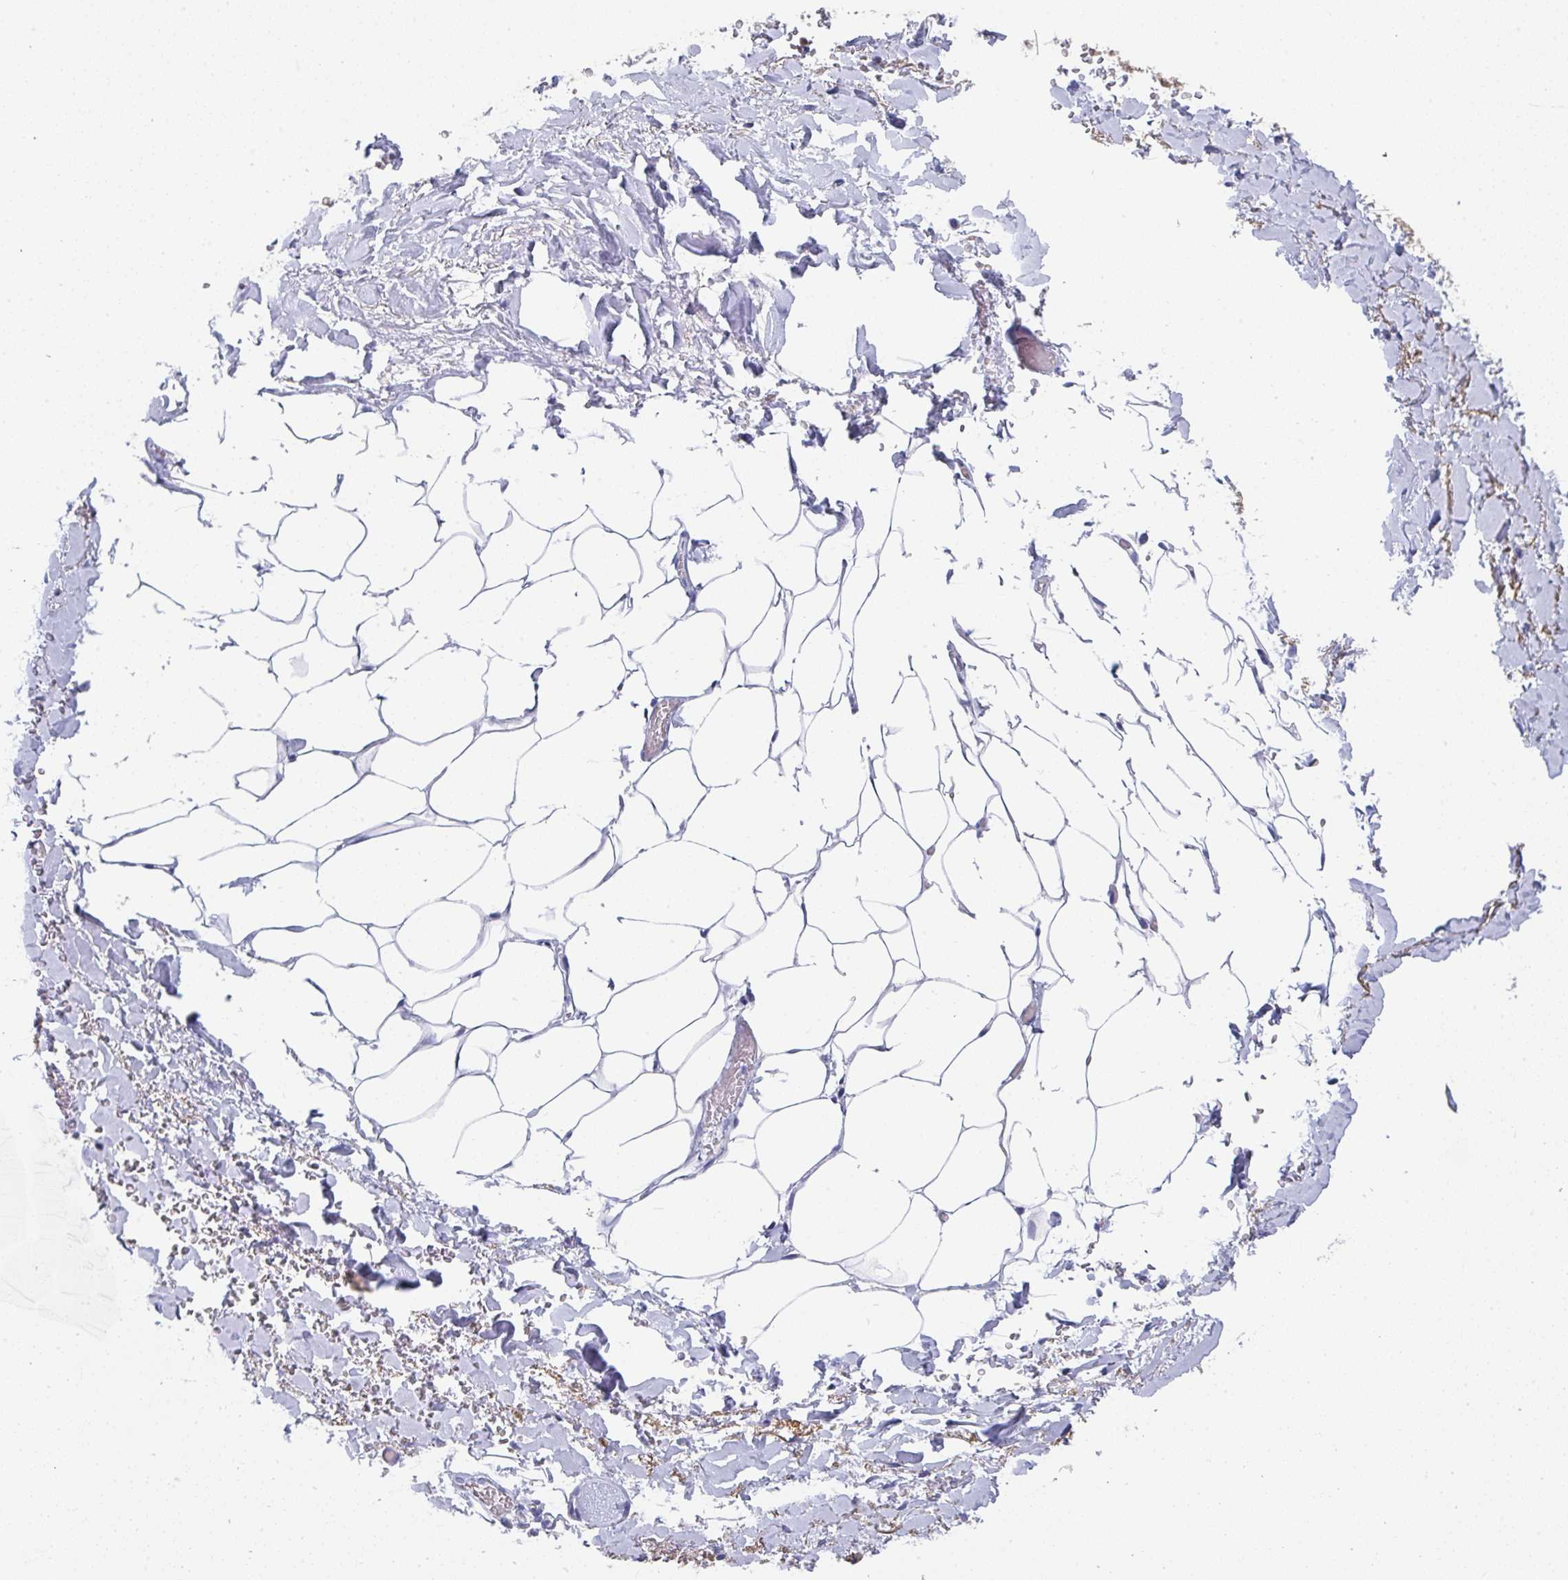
{"staining": {"intensity": "negative", "quantity": "none", "location": "none"}, "tissue": "adipose tissue", "cell_type": "Adipocytes", "image_type": "normal", "snomed": [{"axis": "morphology", "description": "Normal tissue, NOS"}, {"axis": "topography", "description": "Vagina"}, {"axis": "topography", "description": "Peripheral nerve tissue"}], "caption": "The micrograph shows no significant positivity in adipocytes of adipose tissue.", "gene": "TNFRSF8", "patient": {"sex": "female", "age": 71}}